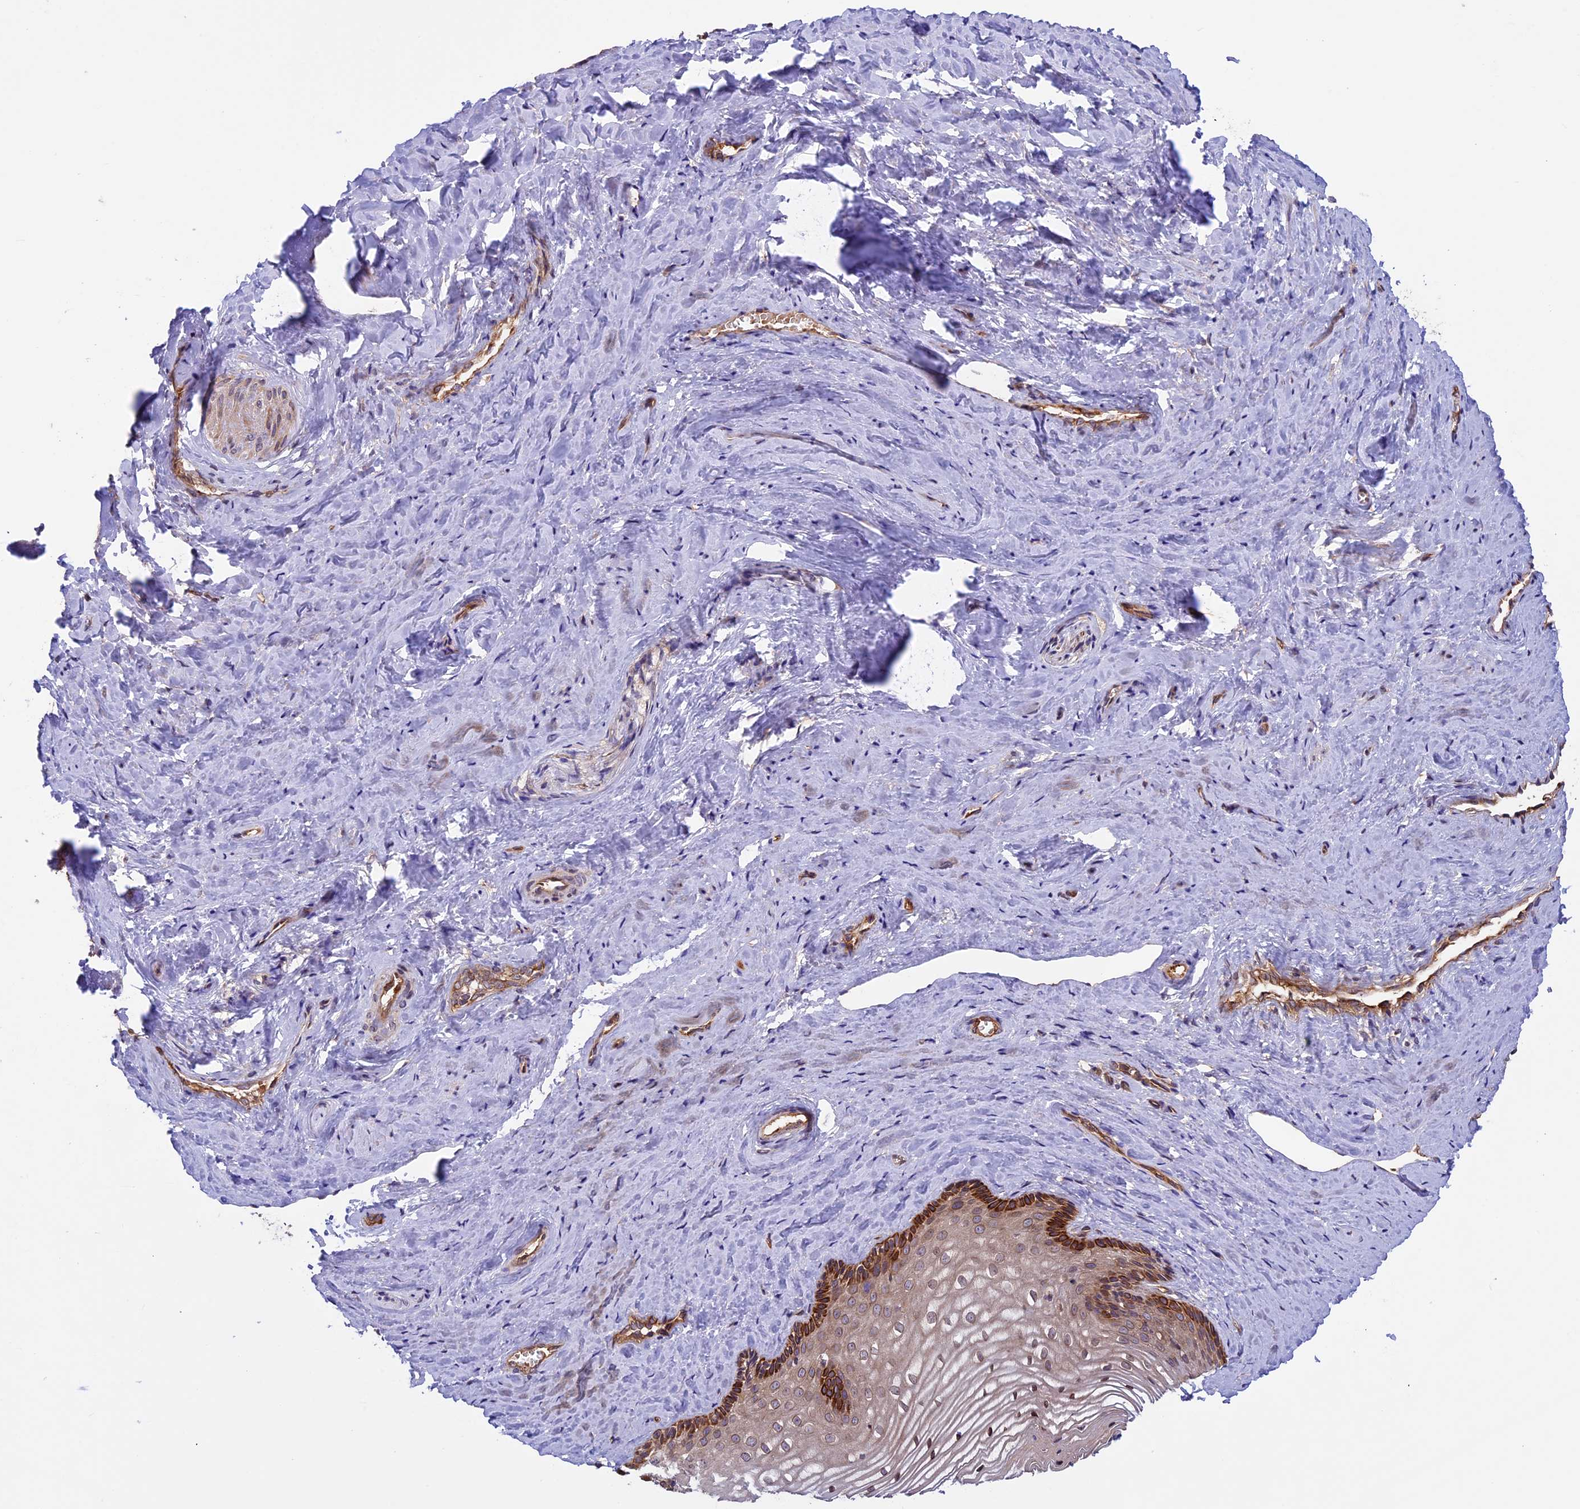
{"staining": {"intensity": "moderate", "quantity": ">75%", "location": "cytoplasmic/membranous,nuclear"}, "tissue": "vagina", "cell_type": "Squamous epithelial cells", "image_type": "normal", "snomed": [{"axis": "morphology", "description": "Normal tissue, NOS"}, {"axis": "topography", "description": "Vagina"}, {"axis": "topography", "description": "Cervix"}], "caption": "Vagina stained with DAB (3,3'-diaminobenzidine) immunohistochemistry displays medium levels of moderate cytoplasmic/membranous,nuclear staining in approximately >75% of squamous epithelial cells. Immunohistochemistry stains the protein in brown and the nuclei are stained blue.", "gene": "CCDC125", "patient": {"sex": "female", "age": 40}}